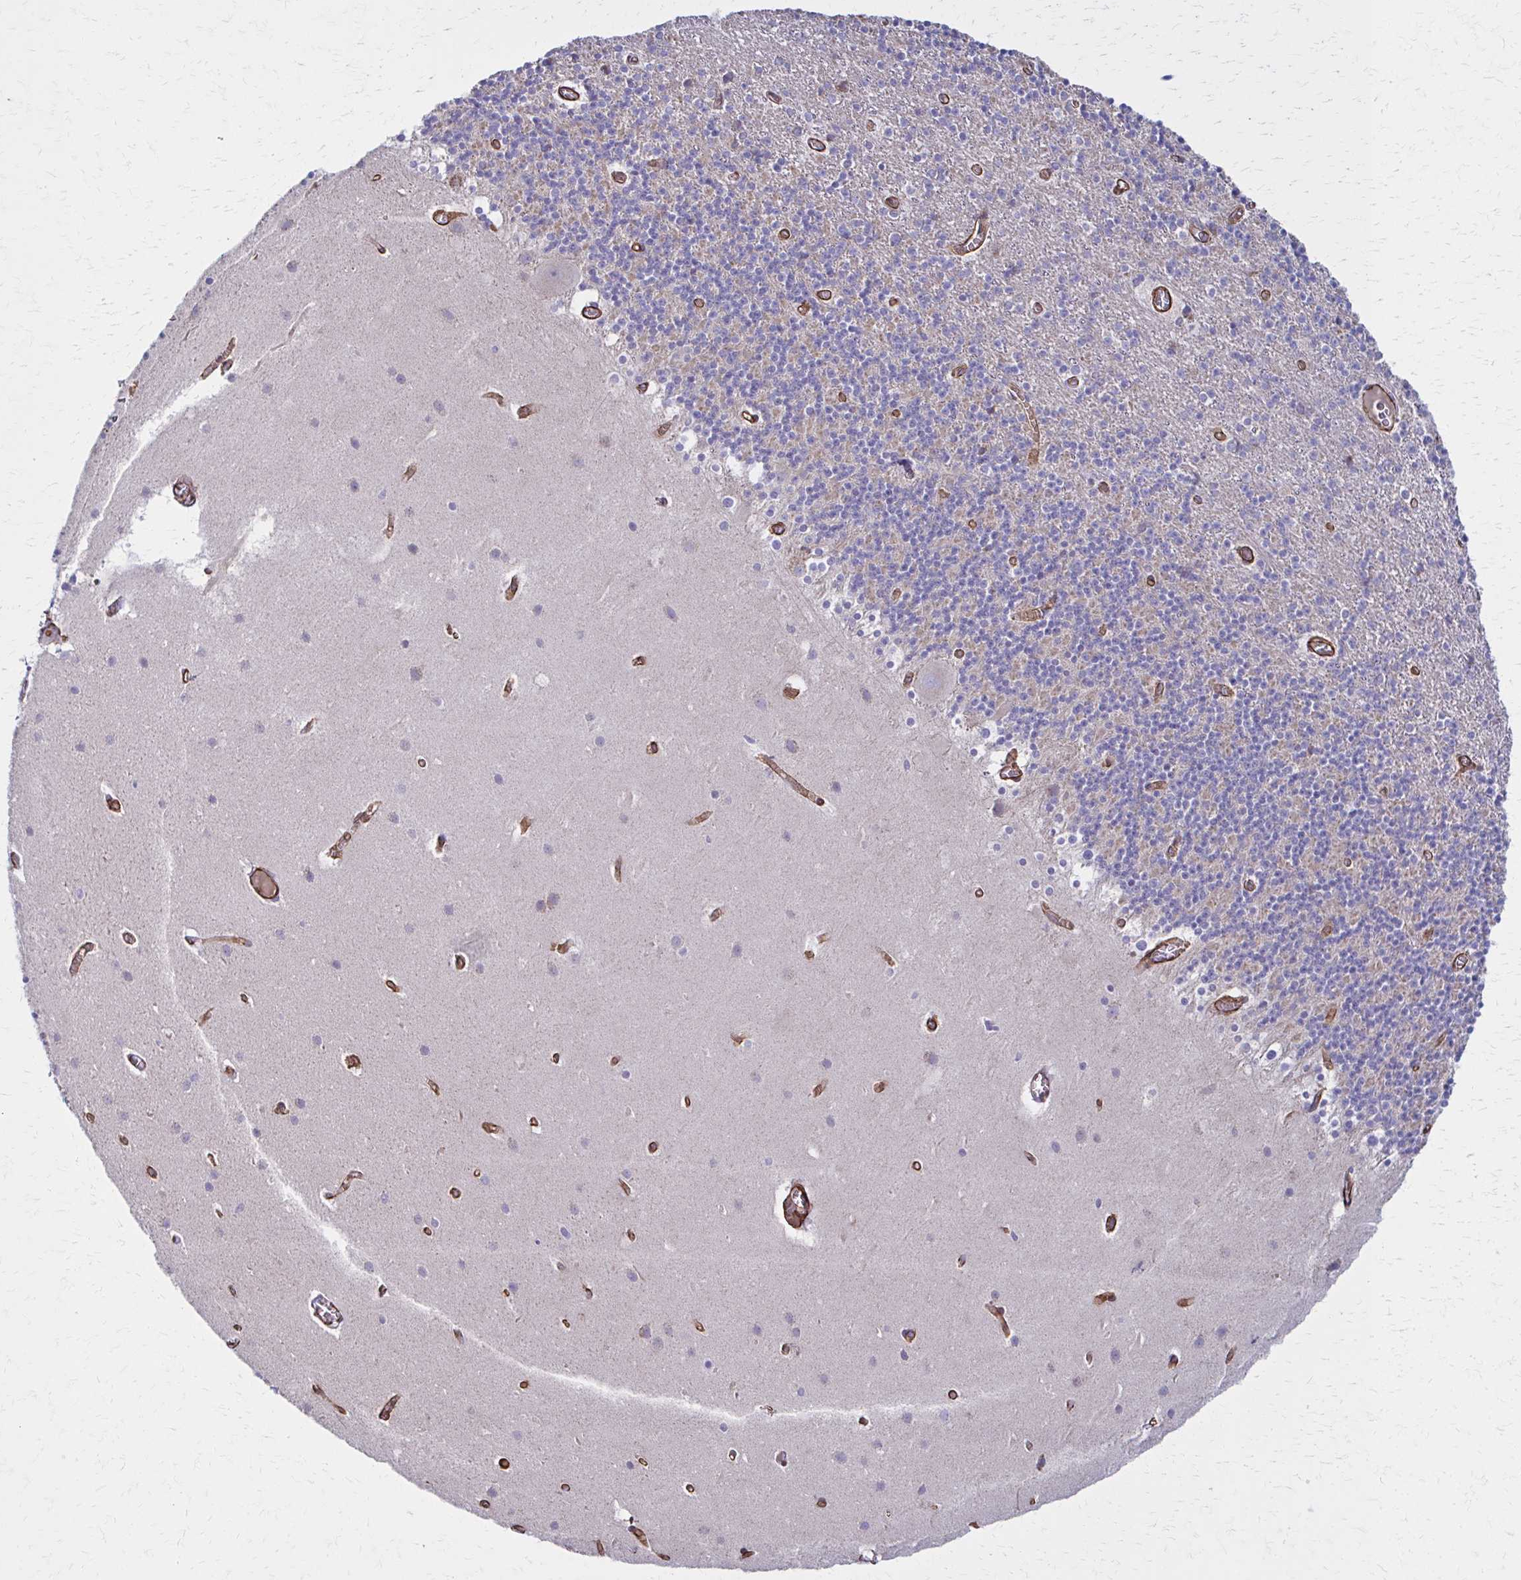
{"staining": {"intensity": "weak", "quantity": "25%-75%", "location": "cytoplasmic/membranous"}, "tissue": "cerebellum", "cell_type": "Cells in granular layer", "image_type": "normal", "snomed": [{"axis": "morphology", "description": "Normal tissue, NOS"}, {"axis": "topography", "description": "Cerebellum"}], "caption": "IHC (DAB (3,3'-diaminobenzidine)) staining of unremarkable cerebellum reveals weak cytoplasmic/membranous protein expression in approximately 25%-75% of cells in granular layer.", "gene": "TIMMDC1", "patient": {"sex": "male", "age": 70}}